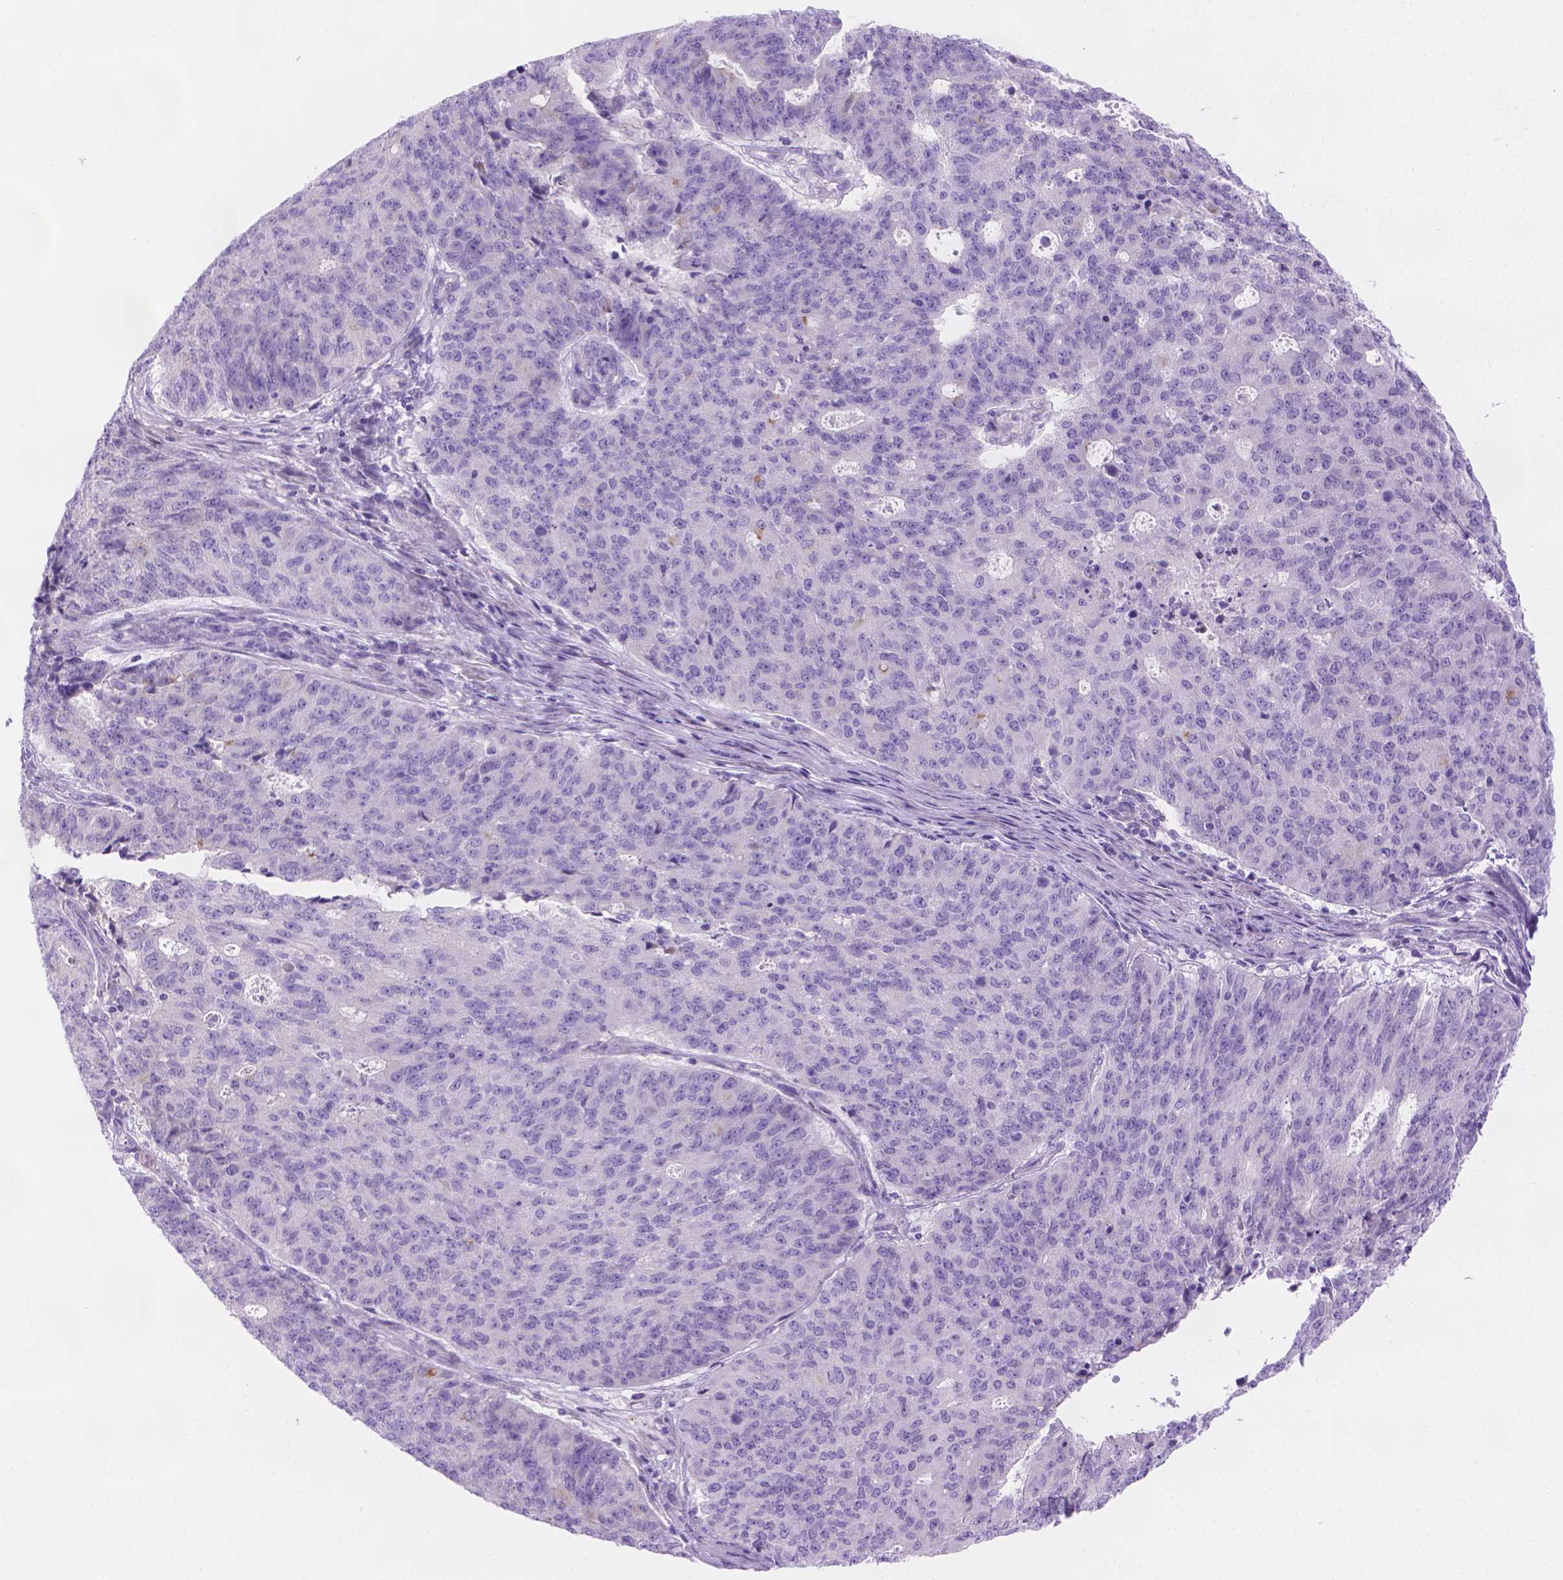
{"staining": {"intensity": "negative", "quantity": "none", "location": "none"}, "tissue": "endometrial cancer", "cell_type": "Tumor cells", "image_type": "cancer", "snomed": [{"axis": "morphology", "description": "Adenocarcinoma, NOS"}, {"axis": "topography", "description": "Endometrium"}], "caption": "Immunohistochemistry photomicrograph of adenocarcinoma (endometrial) stained for a protein (brown), which reveals no expression in tumor cells.", "gene": "MLN", "patient": {"sex": "female", "age": 82}}